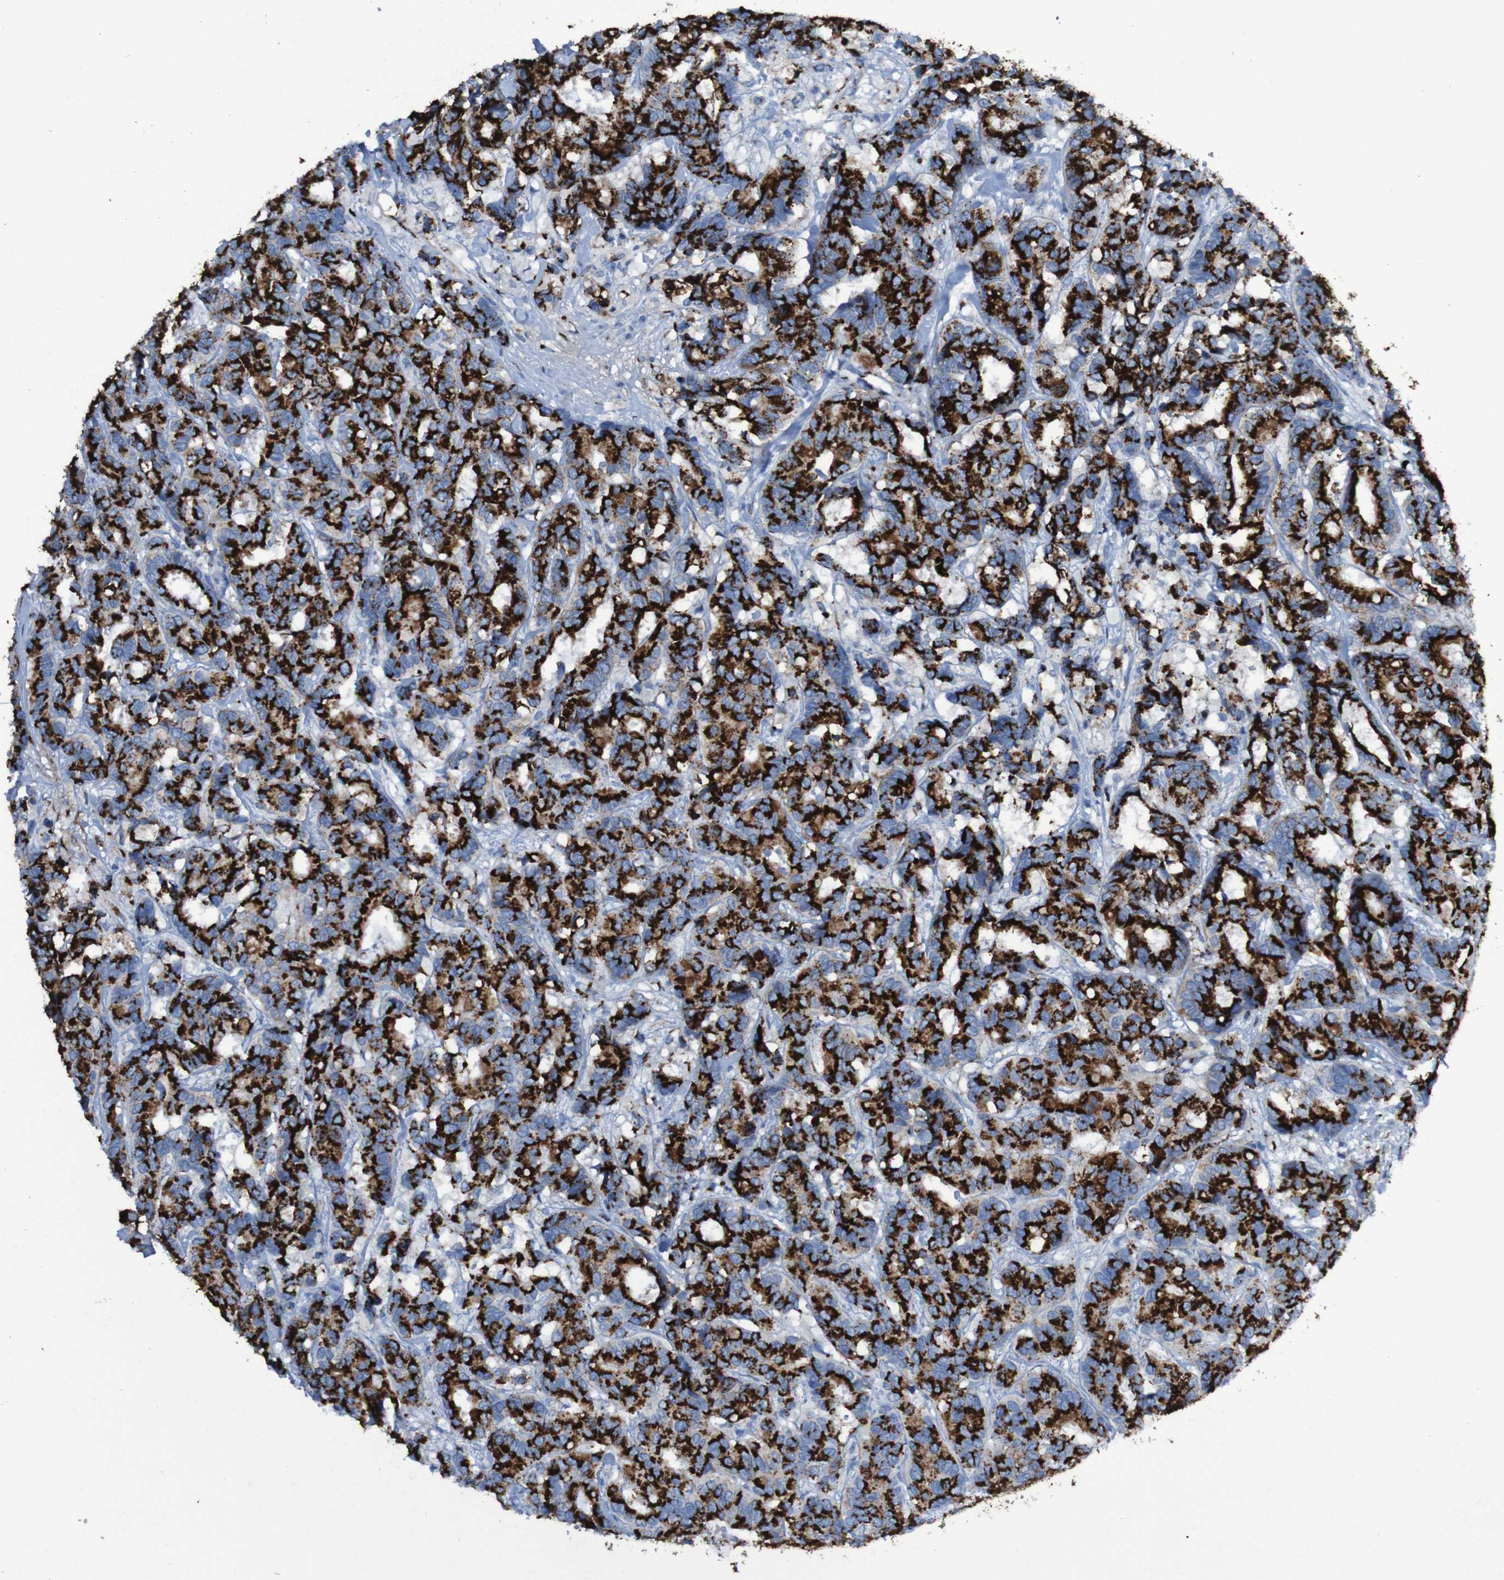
{"staining": {"intensity": "strong", "quantity": ">75%", "location": "cytoplasmic/membranous"}, "tissue": "breast cancer", "cell_type": "Tumor cells", "image_type": "cancer", "snomed": [{"axis": "morphology", "description": "Duct carcinoma"}, {"axis": "topography", "description": "Breast"}], "caption": "Approximately >75% of tumor cells in human breast cancer (intraductal carcinoma) reveal strong cytoplasmic/membranous protein expression as visualized by brown immunohistochemical staining.", "gene": "GOLM1", "patient": {"sex": "female", "age": 87}}